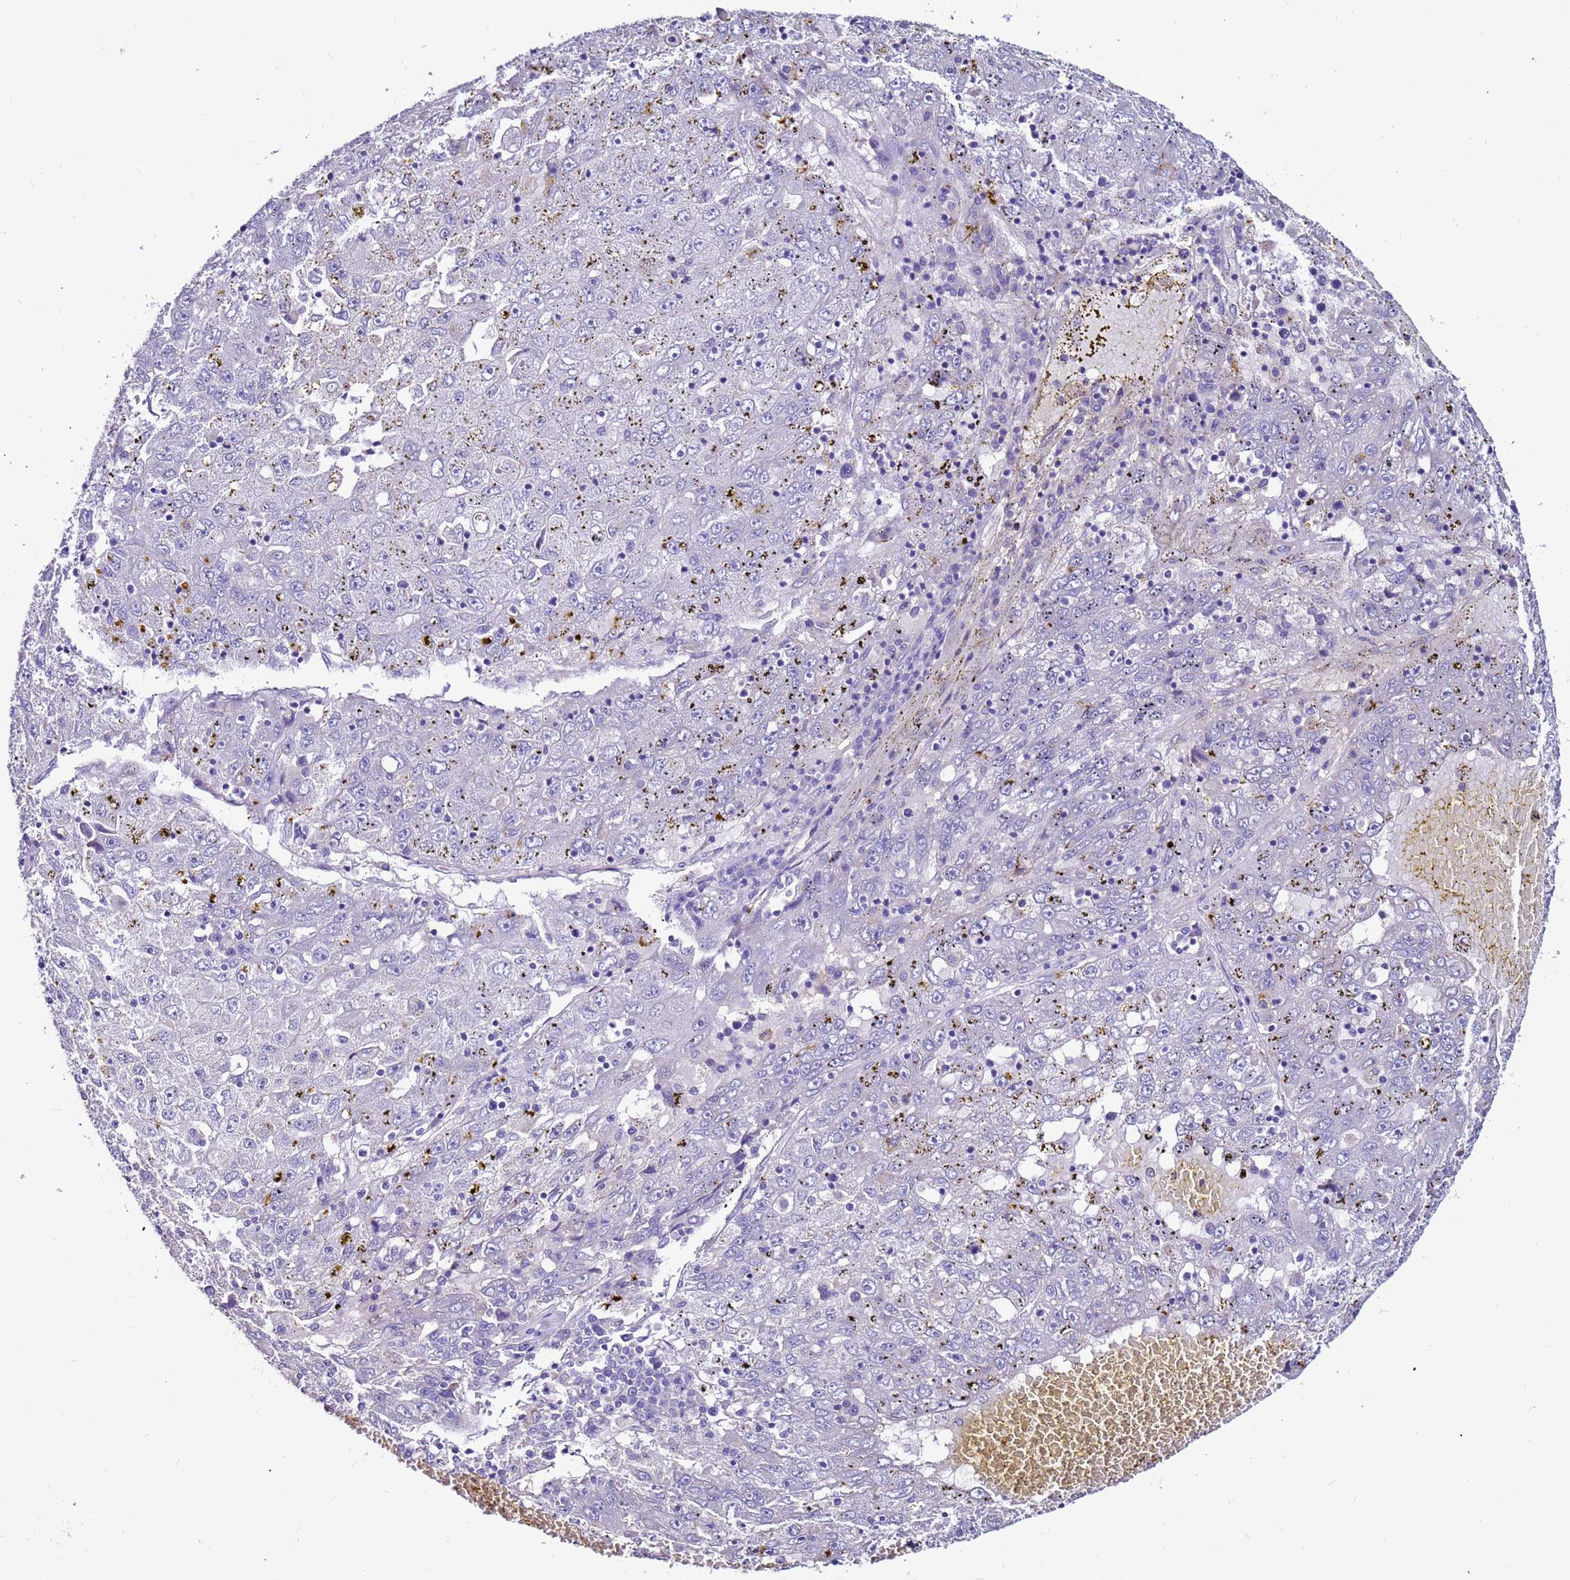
{"staining": {"intensity": "negative", "quantity": "none", "location": "none"}, "tissue": "liver cancer", "cell_type": "Tumor cells", "image_type": "cancer", "snomed": [{"axis": "morphology", "description": "Carcinoma, Hepatocellular, NOS"}, {"axis": "topography", "description": "Liver"}], "caption": "Immunohistochemical staining of human liver cancer (hepatocellular carcinoma) reveals no significant expression in tumor cells.", "gene": "SLC44A3", "patient": {"sex": "male", "age": 49}}